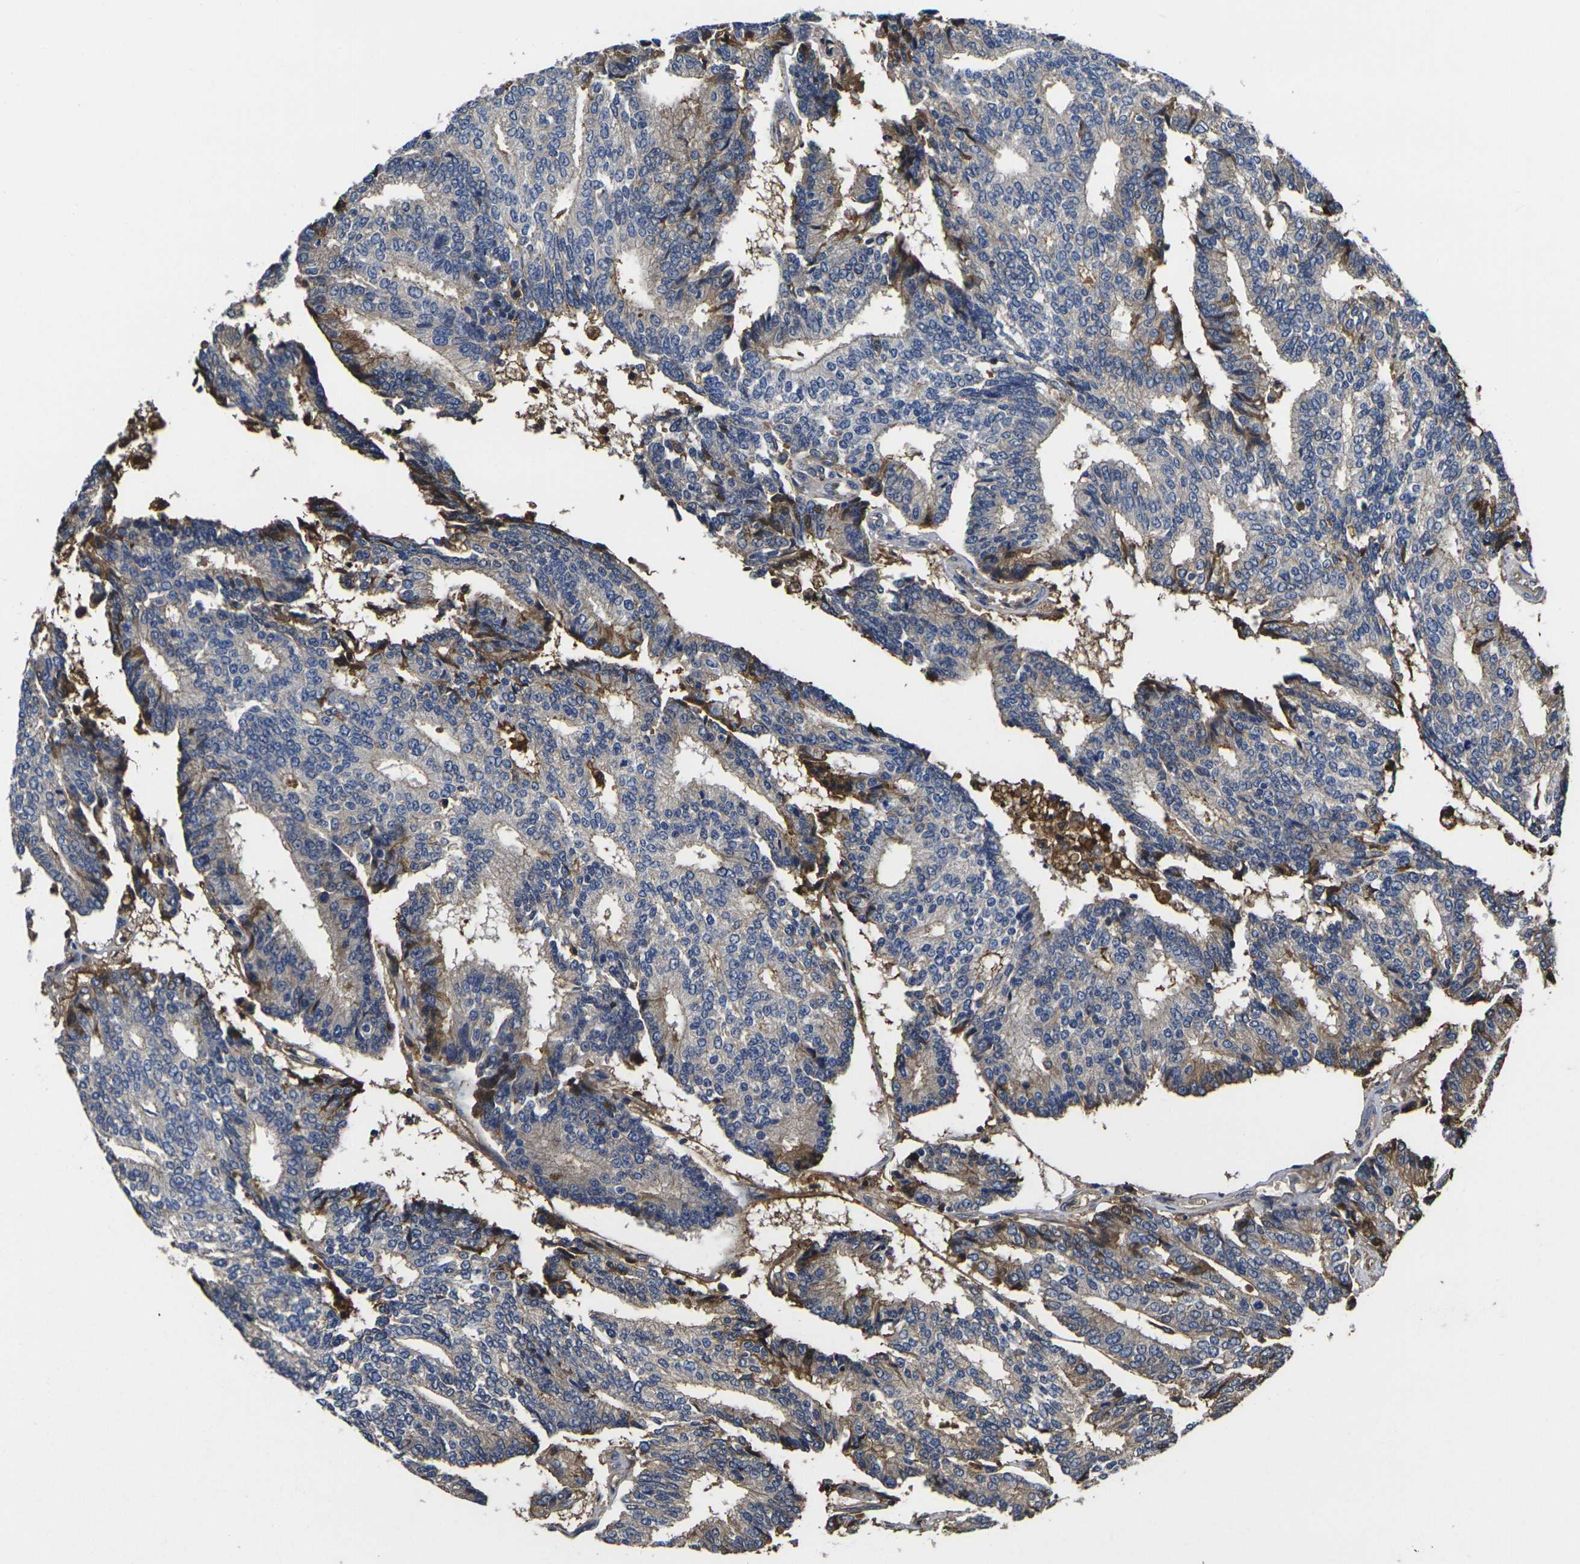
{"staining": {"intensity": "moderate", "quantity": "<25%", "location": "cytoplasmic/membranous"}, "tissue": "prostate cancer", "cell_type": "Tumor cells", "image_type": "cancer", "snomed": [{"axis": "morphology", "description": "Adenocarcinoma, High grade"}, {"axis": "topography", "description": "Prostate"}], "caption": "Moderate cytoplasmic/membranous protein staining is appreciated in about <25% of tumor cells in prostate cancer.", "gene": "HSPG2", "patient": {"sex": "male", "age": 55}}